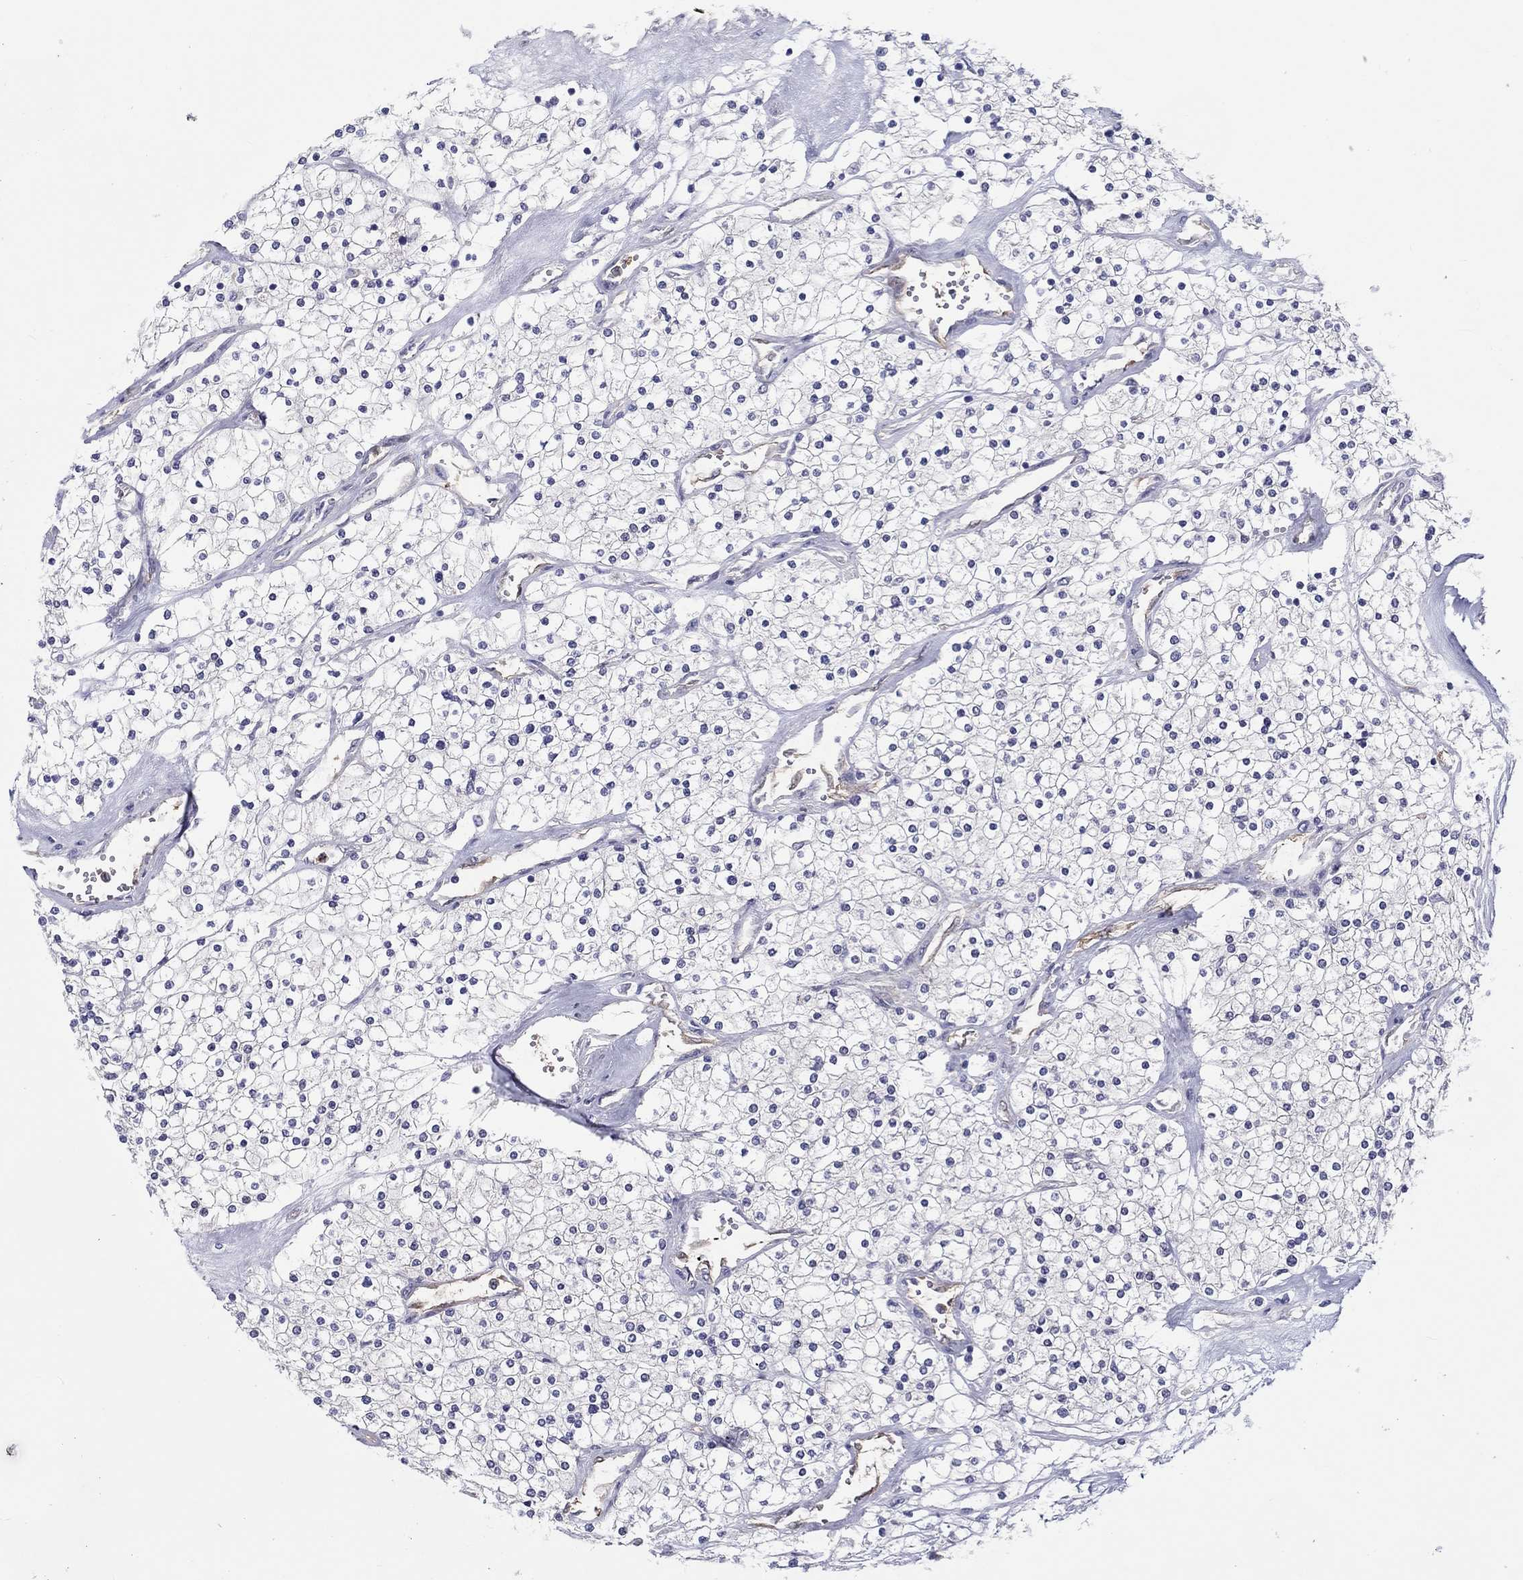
{"staining": {"intensity": "negative", "quantity": "none", "location": "none"}, "tissue": "renal cancer", "cell_type": "Tumor cells", "image_type": "cancer", "snomed": [{"axis": "morphology", "description": "Adenocarcinoma, NOS"}, {"axis": "topography", "description": "Kidney"}], "caption": "This is a histopathology image of immunohistochemistry (IHC) staining of renal cancer, which shows no staining in tumor cells. (Immunohistochemistry (ihc), brightfield microscopy, high magnification).", "gene": "ABCG4", "patient": {"sex": "male", "age": 80}}